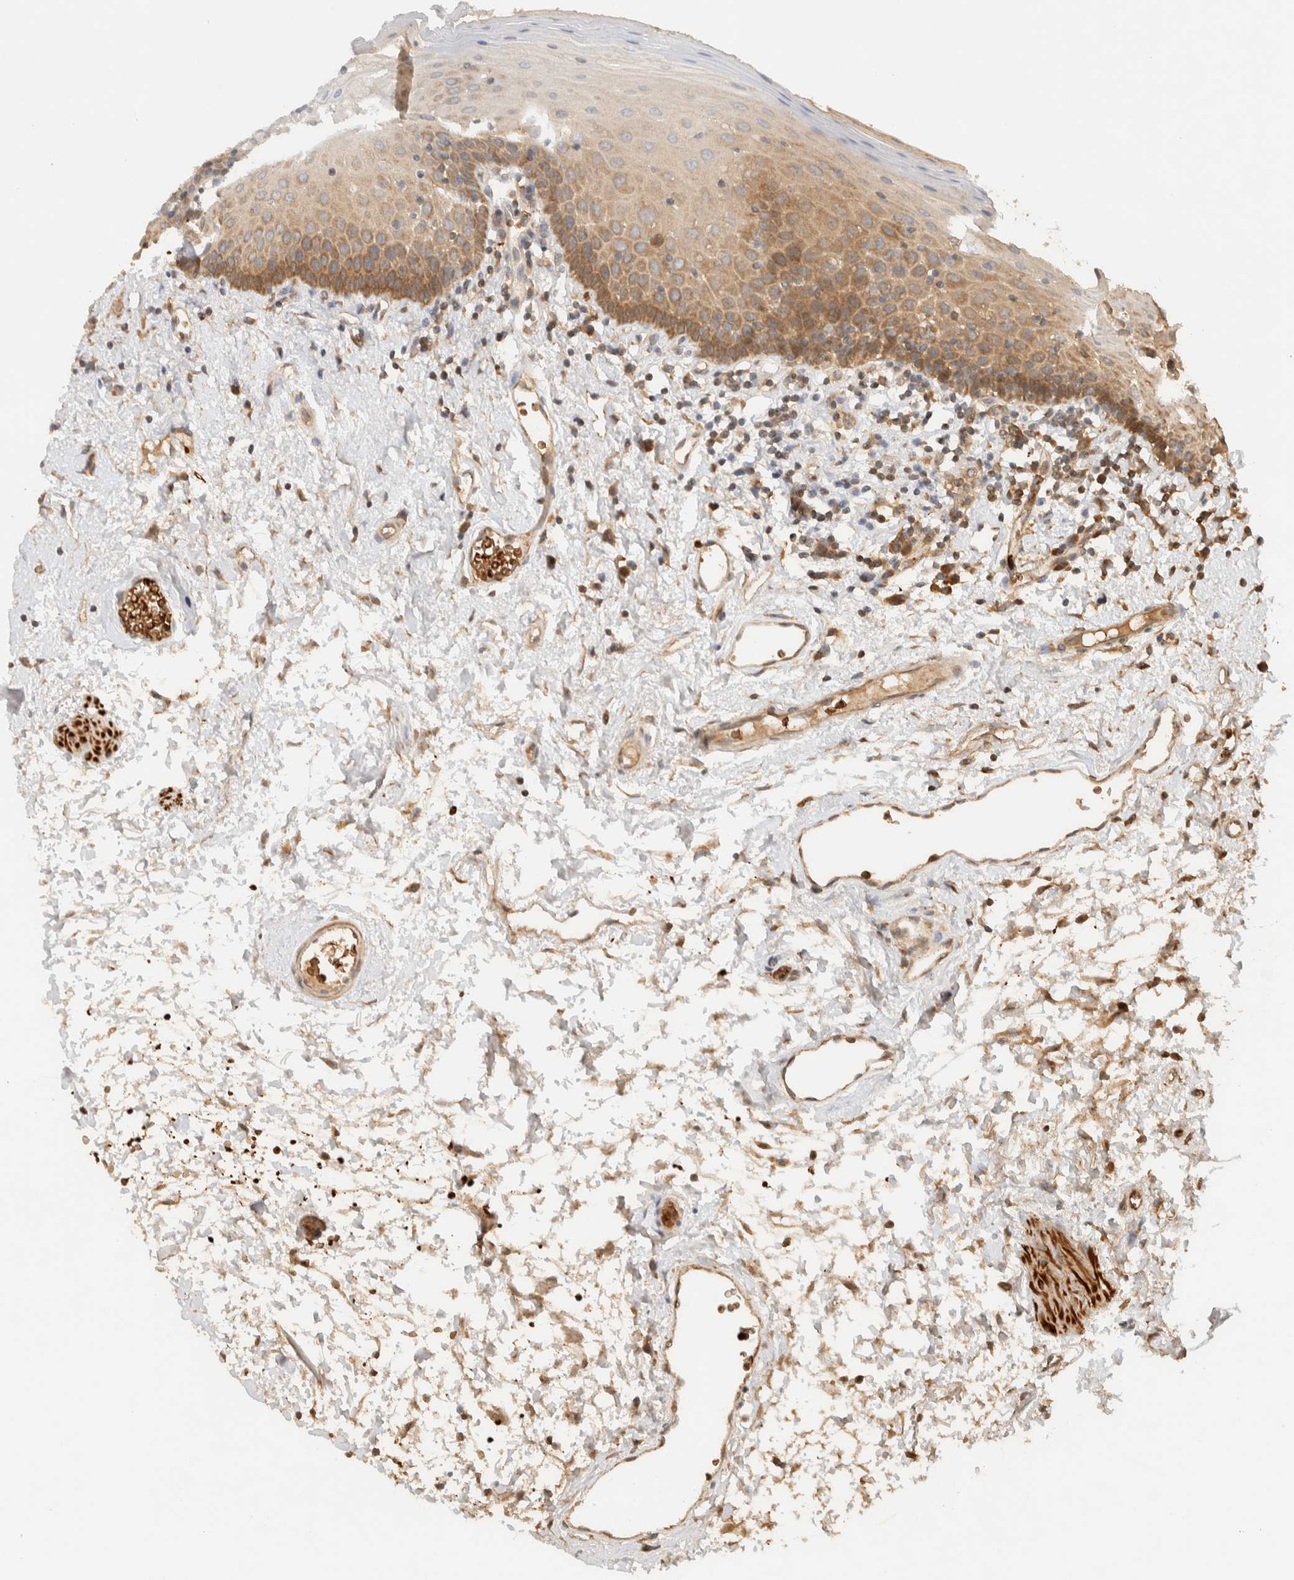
{"staining": {"intensity": "moderate", "quantity": ">75%", "location": "cytoplasmic/membranous"}, "tissue": "oral mucosa", "cell_type": "Squamous epithelial cells", "image_type": "normal", "snomed": [{"axis": "morphology", "description": "Normal tissue, NOS"}, {"axis": "topography", "description": "Oral tissue"}], "caption": "High-magnification brightfield microscopy of unremarkable oral mucosa stained with DAB (brown) and counterstained with hematoxylin (blue). squamous epithelial cells exhibit moderate cytoplasmic/membranous staining is present in approximately>75% of cells.", "gene": "TTI2", "patient": {"sex": "male", "age": 66}}